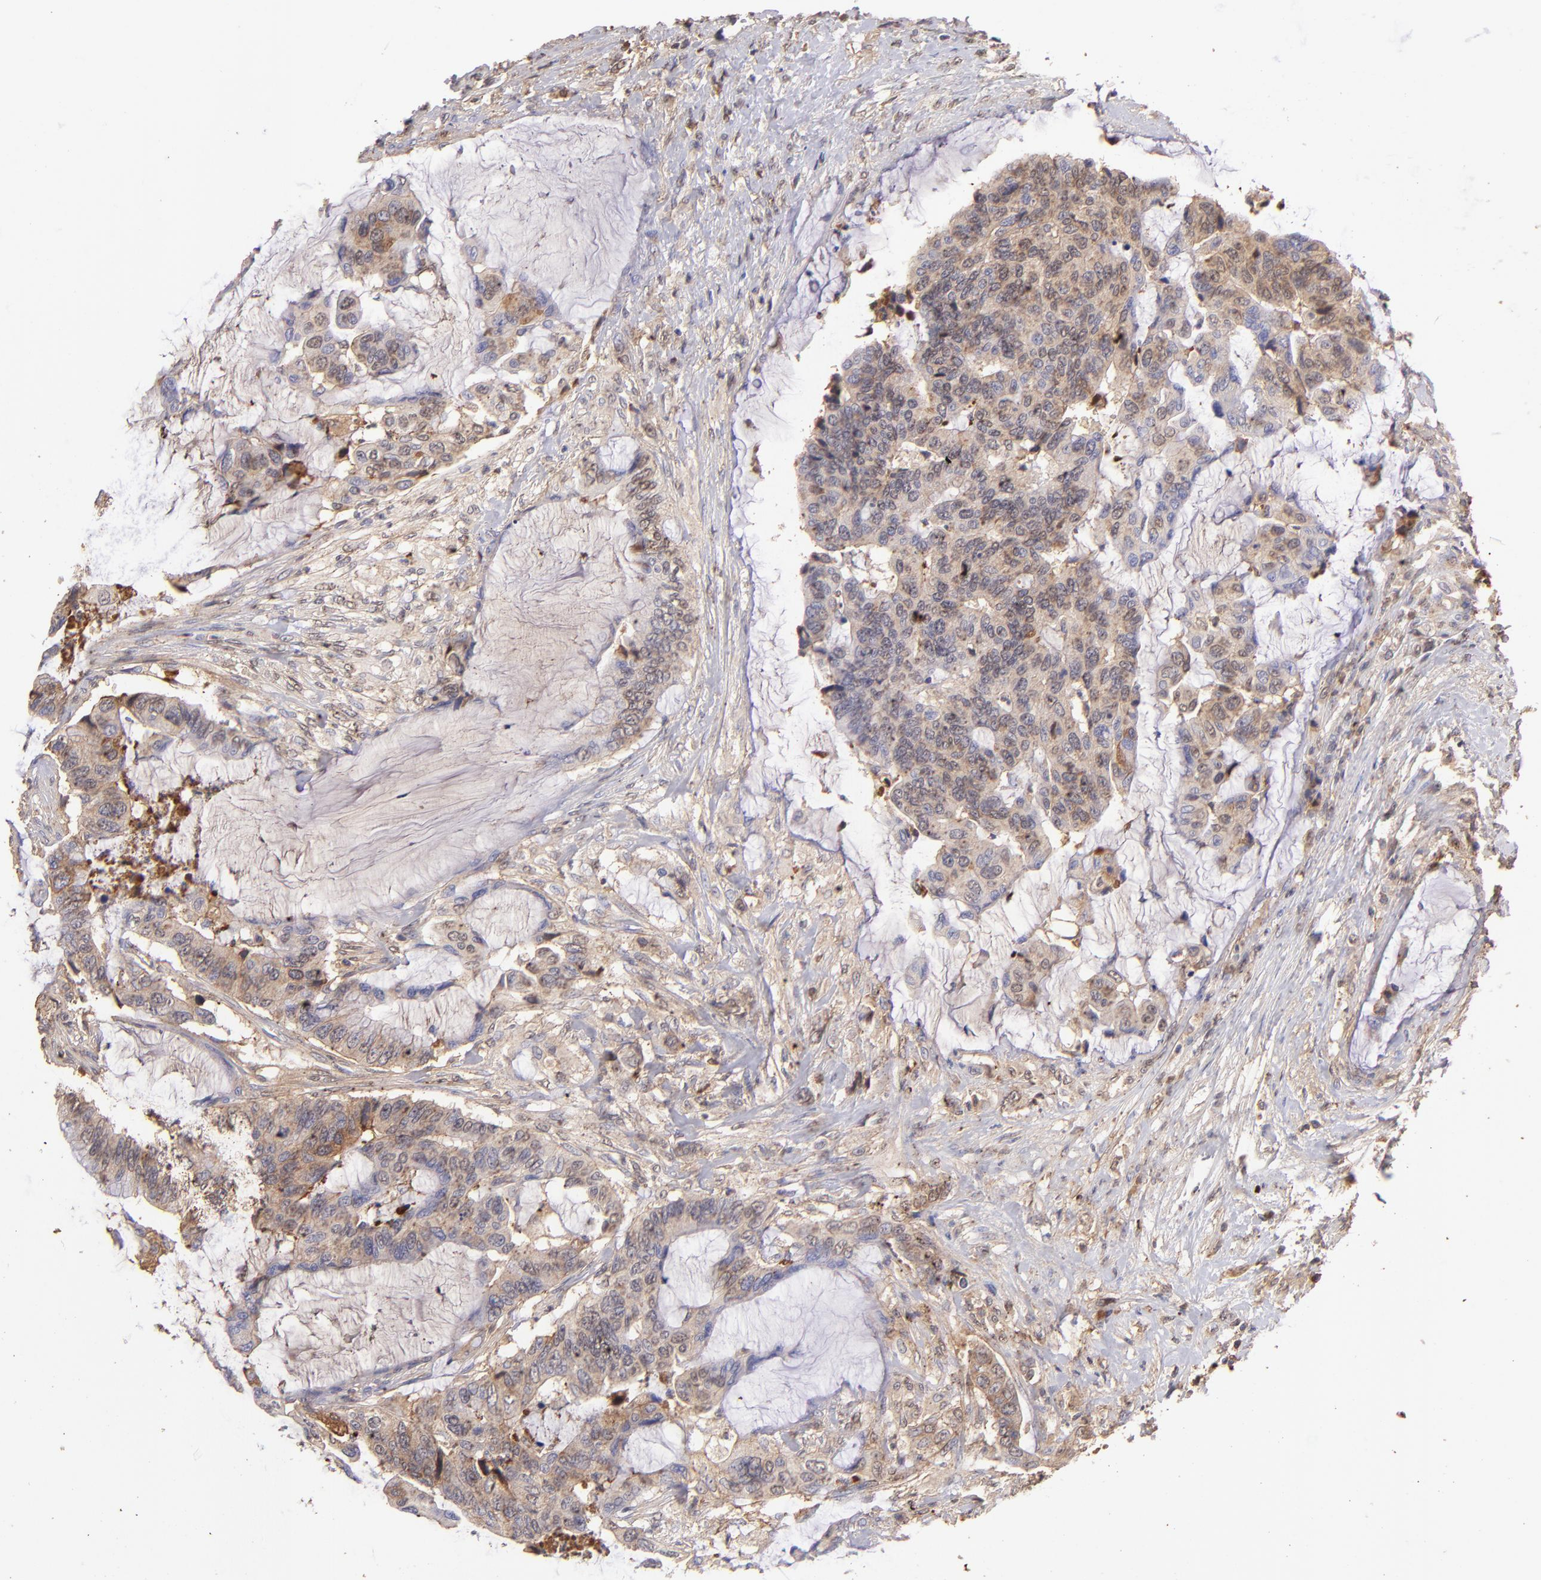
{"staining": {"intensity": "weak", "quantity": ">75%", "location": "cytoplasmic/membranous"}, "tissue": "colorectal cancer", "cell_type": "Tumor cells", "image_type": "cancer", "snomed": [{"axis": "morphology", "description": "Adenocarcinoma, NOS"}, {"axis": "topography", "description": "Rectum"}], "caption": "IHC staining of adenocarcinoma (colorectal), which shows low levels of weak cytoplasmic/membranous positivity in about >75% of tumor cells indicating weak cytoplasmic/membranous protein positivity. The staining was performed using DAB (3,3'-diaminobenzidine) (brown) for protein detection and nuclei were counterstained in hematoxylin (blue).", "gene": "FGB", "patient": {"sex": "female", "age": 59}}